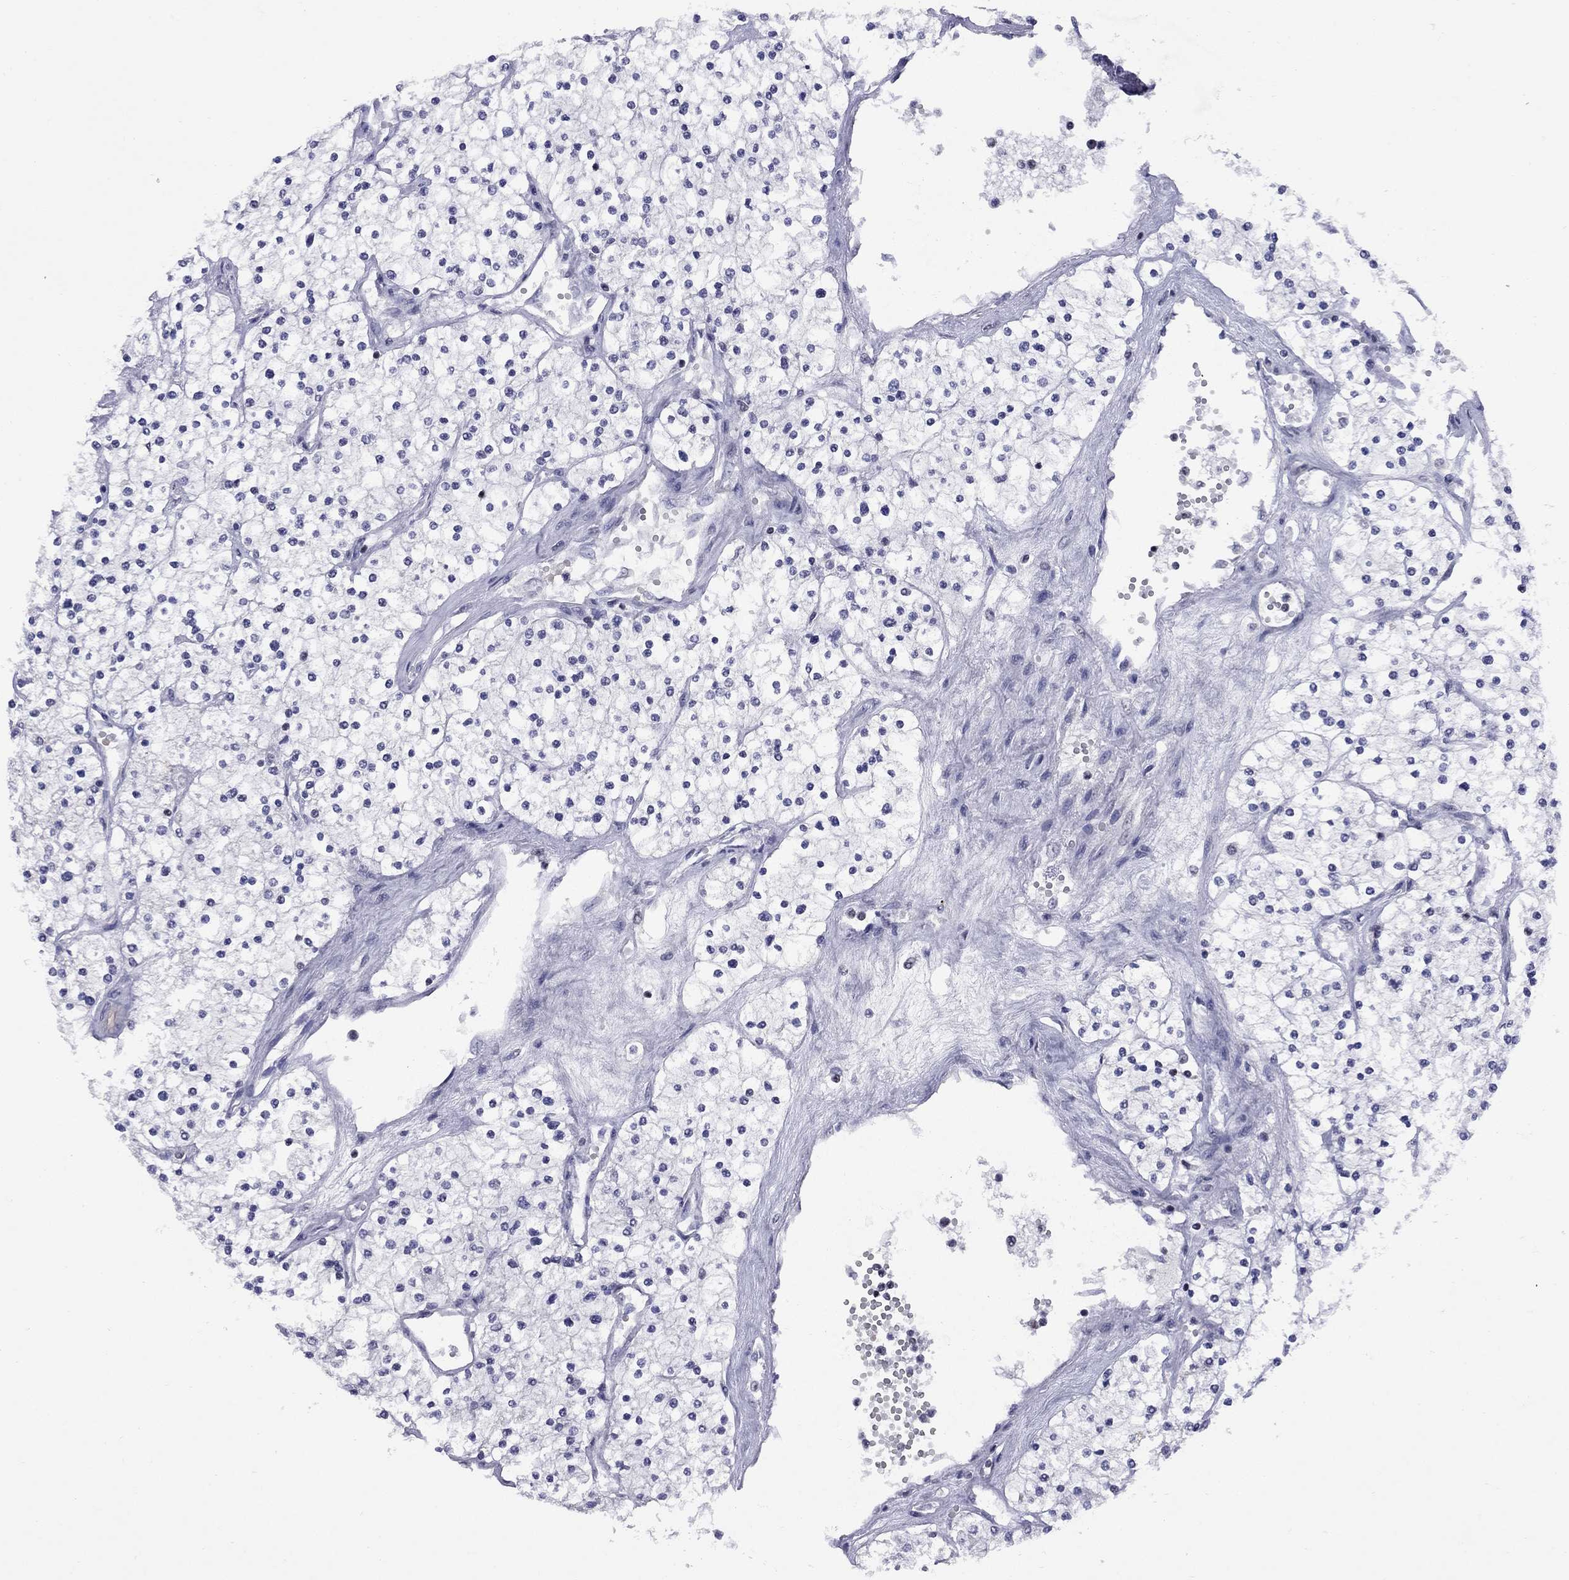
{"staining": {"intensity": "negative", "quantity": "none", "location": "none"}, "tissue": "renal cancer", "cell_type": "Tumor cells", "image_type": "cancer", "snomed": [{"axis": "morphology", "description": "Adenocarcinoma, NOS"}, {"axis": "topography", "description": "Kidney"}], "caption": "High power microscopy micrograph of an immunohistochemistry (IHC) photomicrograph of renal cancer, revealing no significant staining in tumor cells.", "gene": "TAF9", "patient": {"sex": "male", "age": 80}}